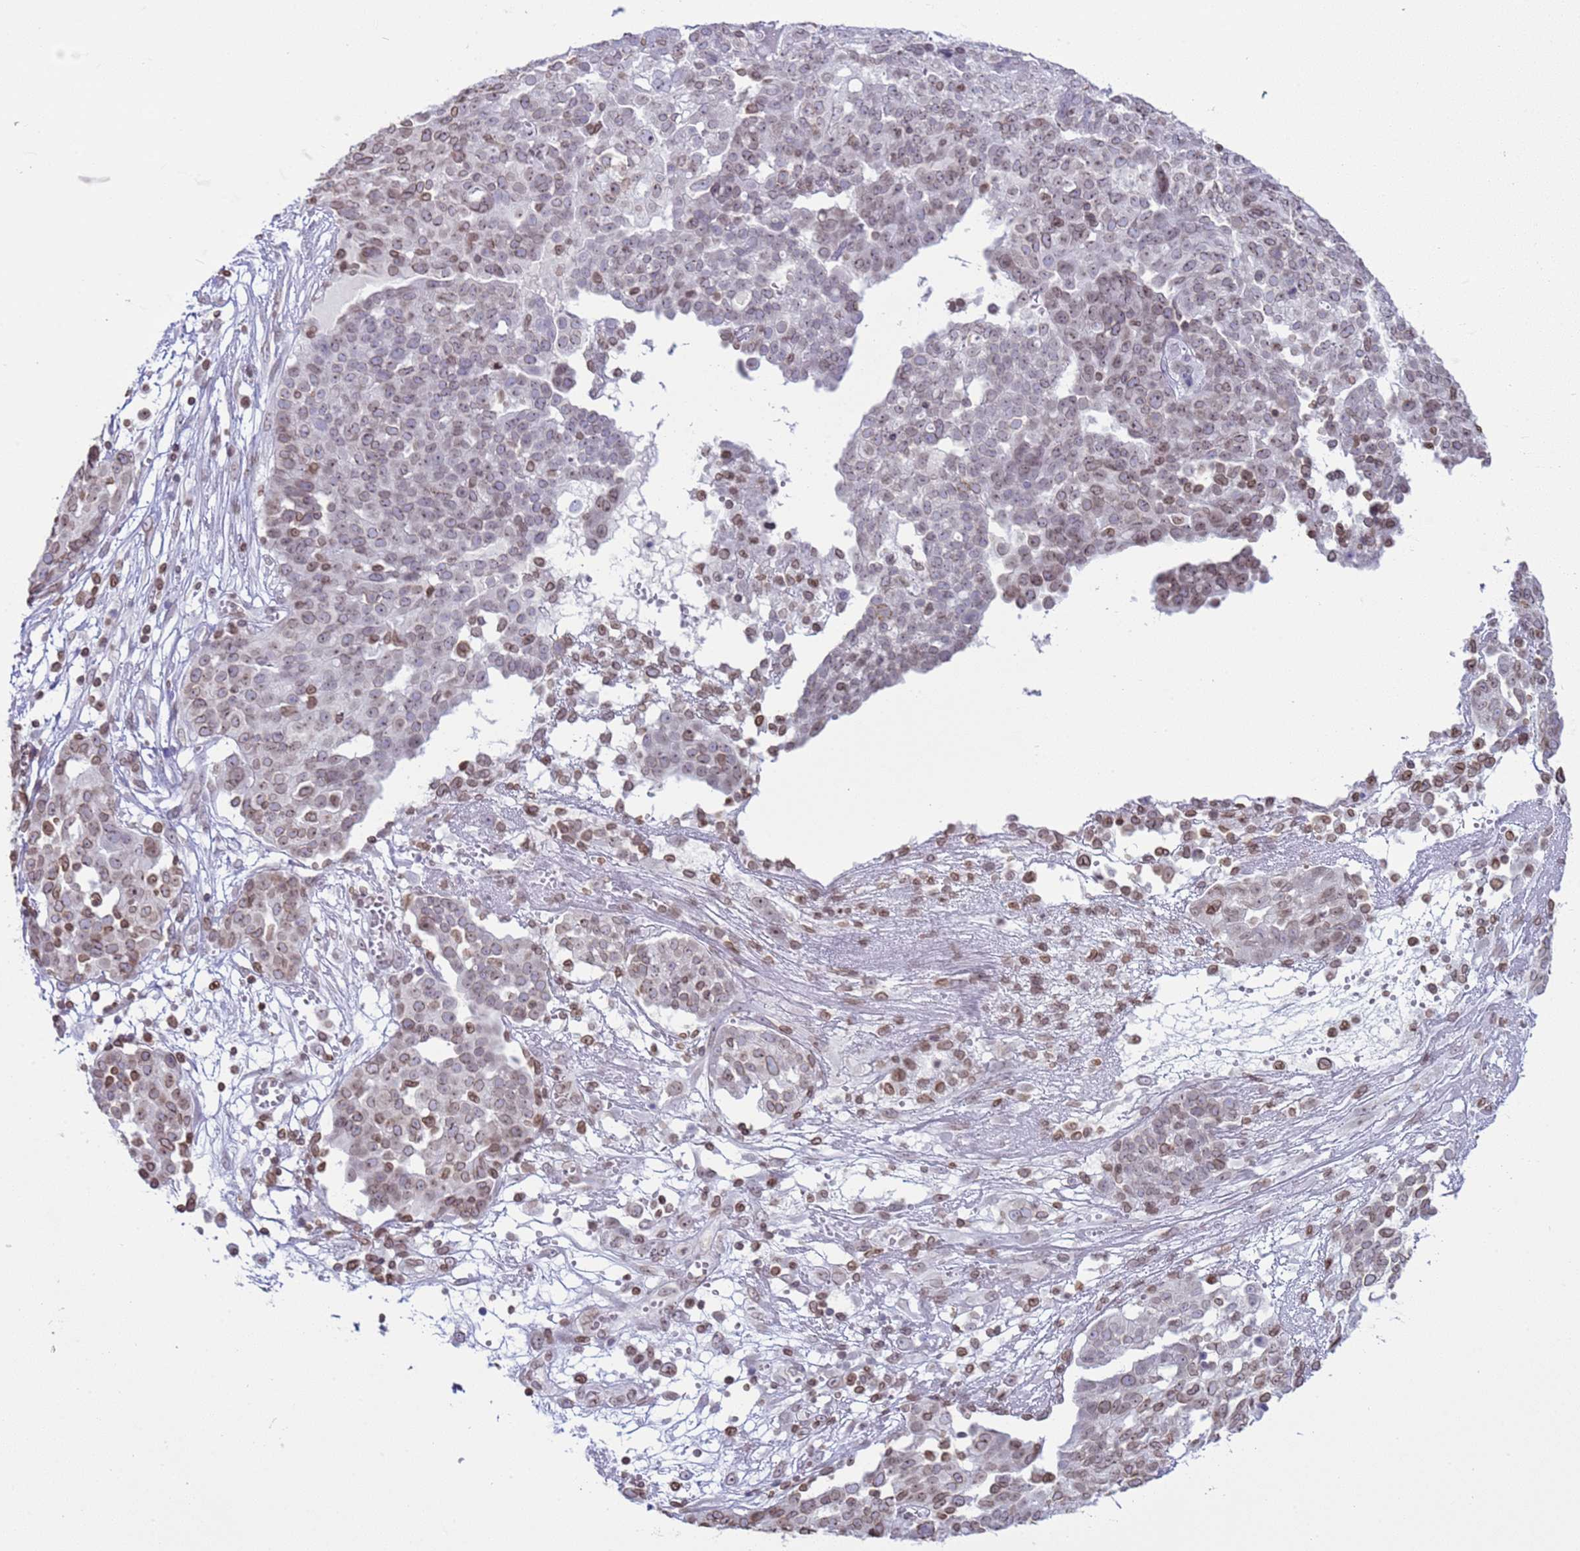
{"staining": {"intensity": "weak", "quantity": "25%-75%", "location": "cytoplasmic/membranous,nuclear"}, "tissue": "ovarian cancer", "cell_type": "Tumor cells", "image_type": "cancer", "snomed": [{"axis": "morphology", "description": "Cystadenocarcinoma, serous, NOS"}, {"axis": "topography", "description": "Soft tissue"}, {"axis": "topography", "description": "Ovary"}], "caption": "This is an image of IHC staining of ovarian cancer, which shows weak expression in the cytoplasmic/membranous and nuclear of tumor cells.", "gene": "DHX37", "patient": {"sex": "female", "age": 57}}